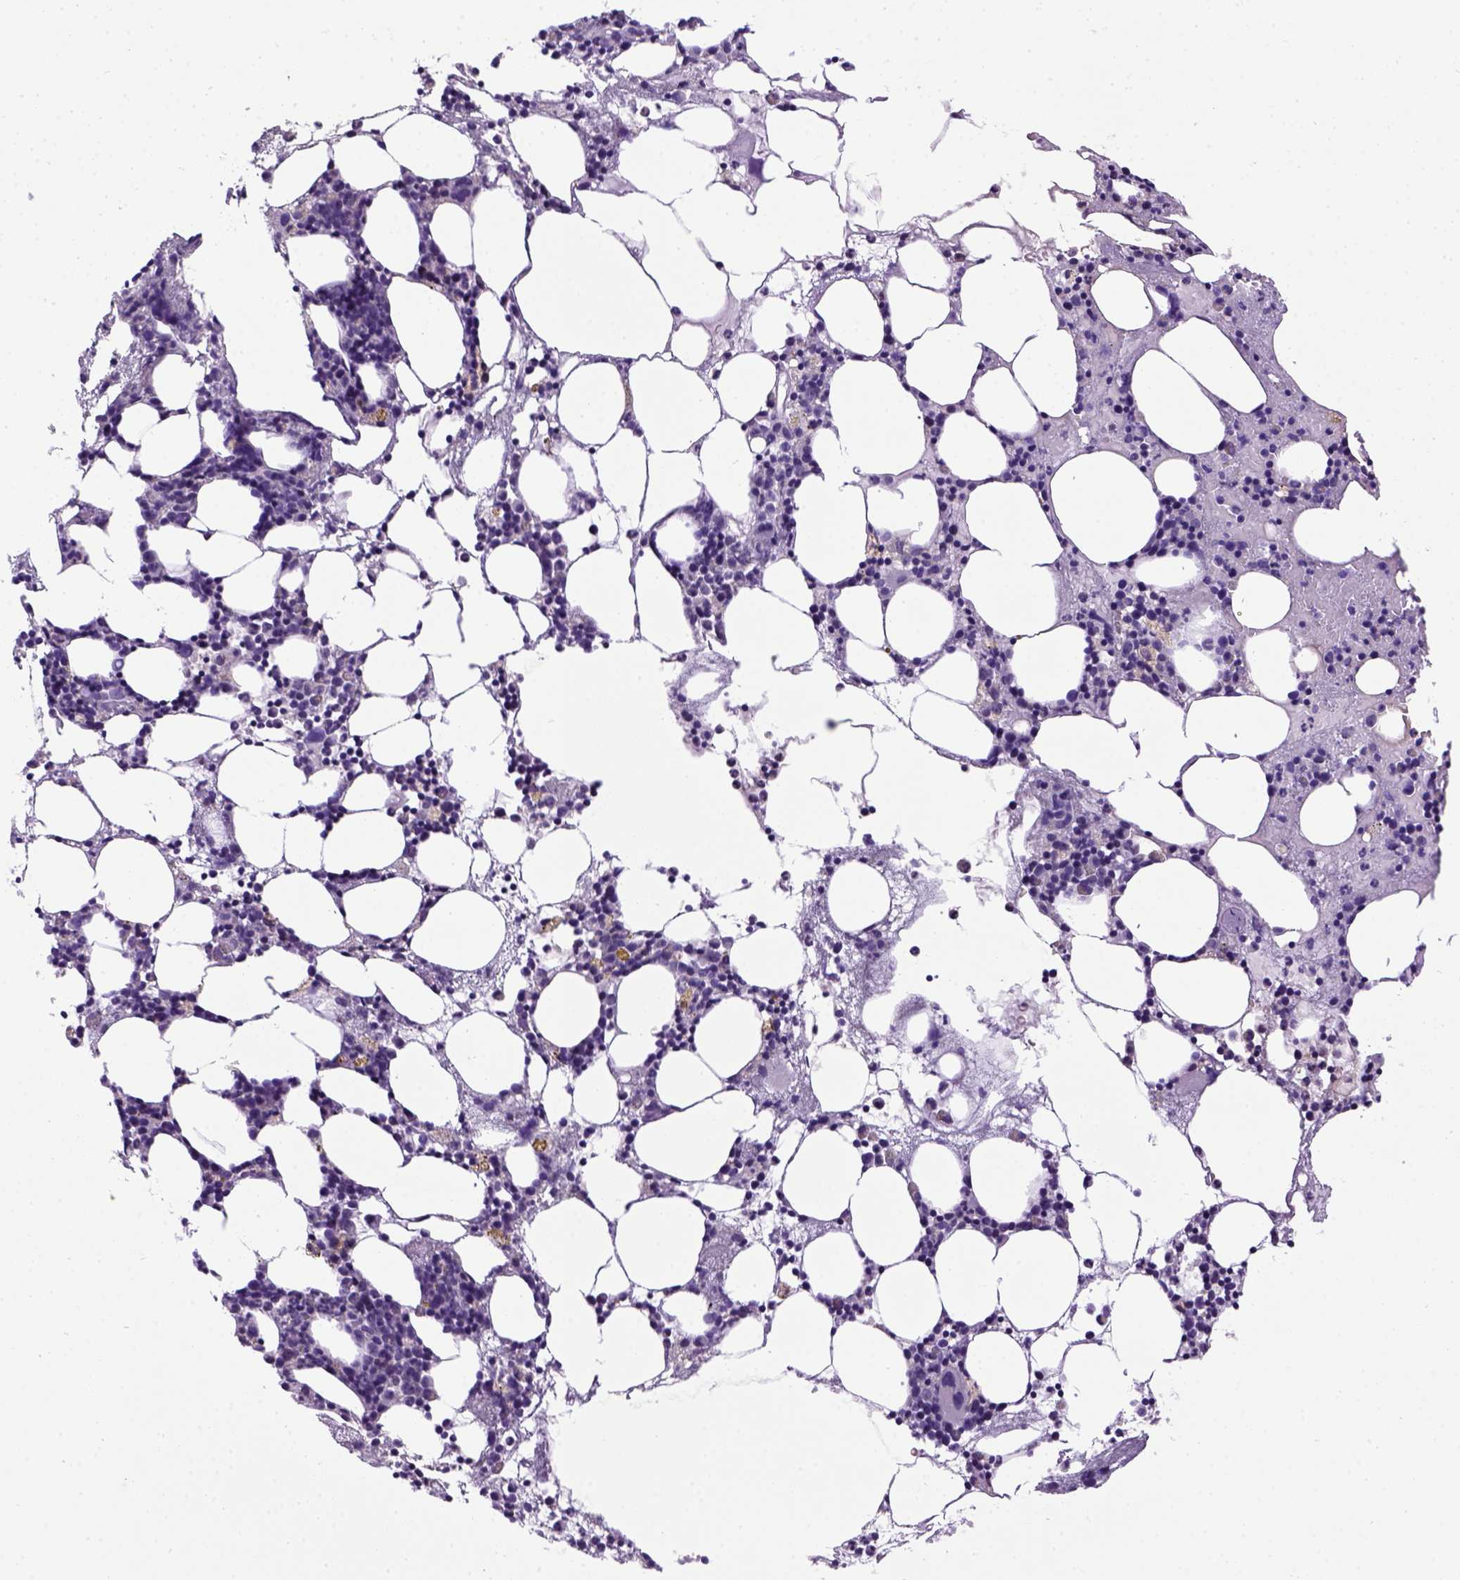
{"staining": {"intensity": "negative", "quantity": "none", "location": "none"}, "tissue": "bone marrow", "cell_type": "Hematopoietic cells", "image_type": "normal", "snomed": [{"axis": "morphology", "description": "Normal tissue, NOS"}, {"axis": "topography", "description": "Bone marrow"}], "caption": "Photomicrograph shows no protein positivity in hematopoietic cells of benign bone marrow. The staining is performed using DAB (3,3'-diaminobenzidine) brown chromogen with nuclei counter-stained in using hematoxylin.", "gene": "CDH1", "patient": {"sex": "male", "age": 54}}